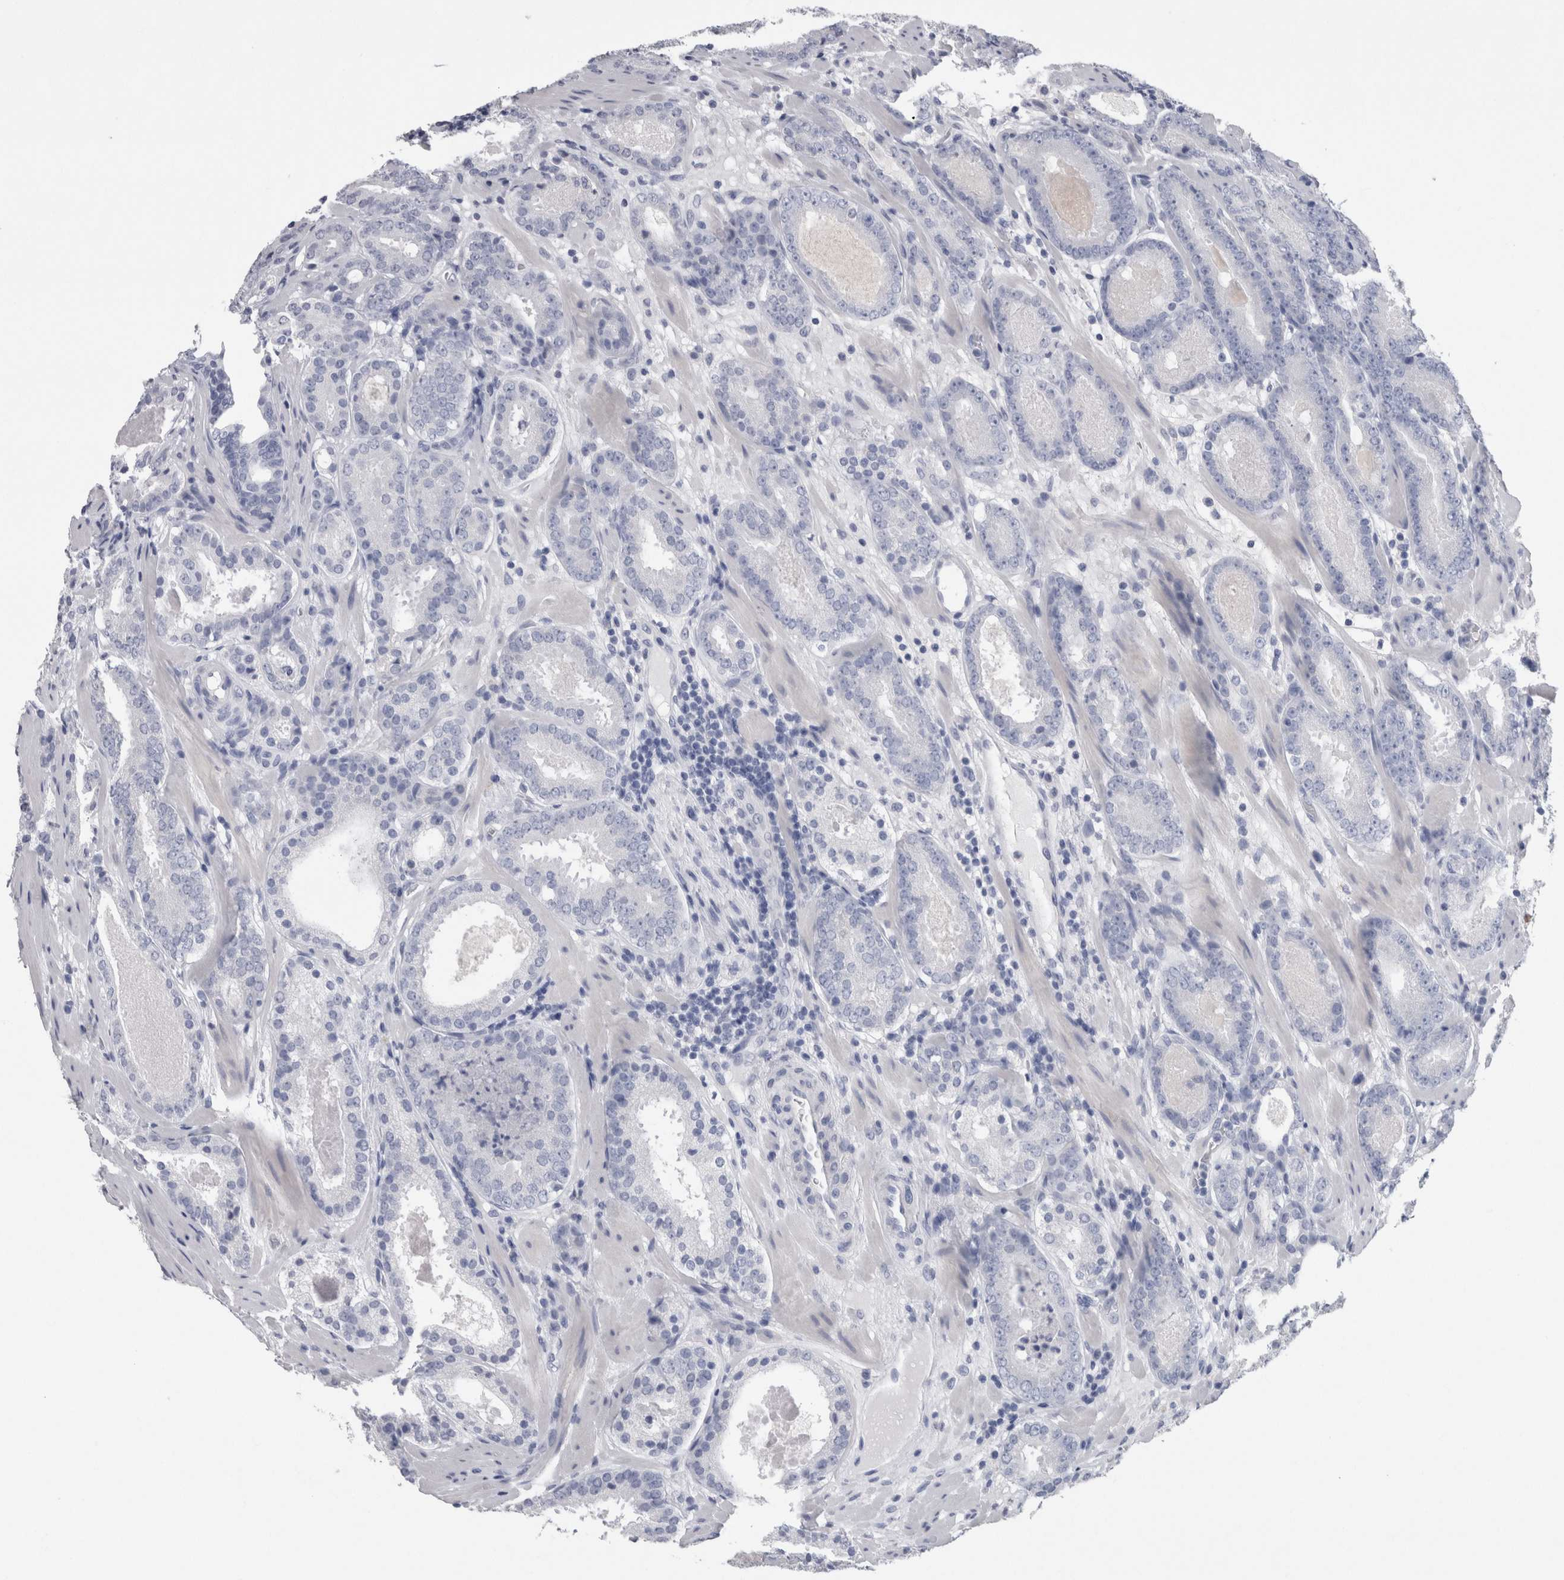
{"staining": {"intensity": "negative", "quantity": "none", "location": "none"}, "tissue": "prostate cancer", "cell_type": "Tumor cells", "image_type": "cancer", "snomed": [{"axis": "morphology", "description": "Adenocarcinoma, Low grade"}, {"axis": "topography", "description": "Prostate"}], "caption": "Immunohistochemistry of human low-grade adenocarcinoma (prostate) exhibits no positivity in tumor cells.", "gene": "CA8", "patient": {"sex": "male", "age": 69}}